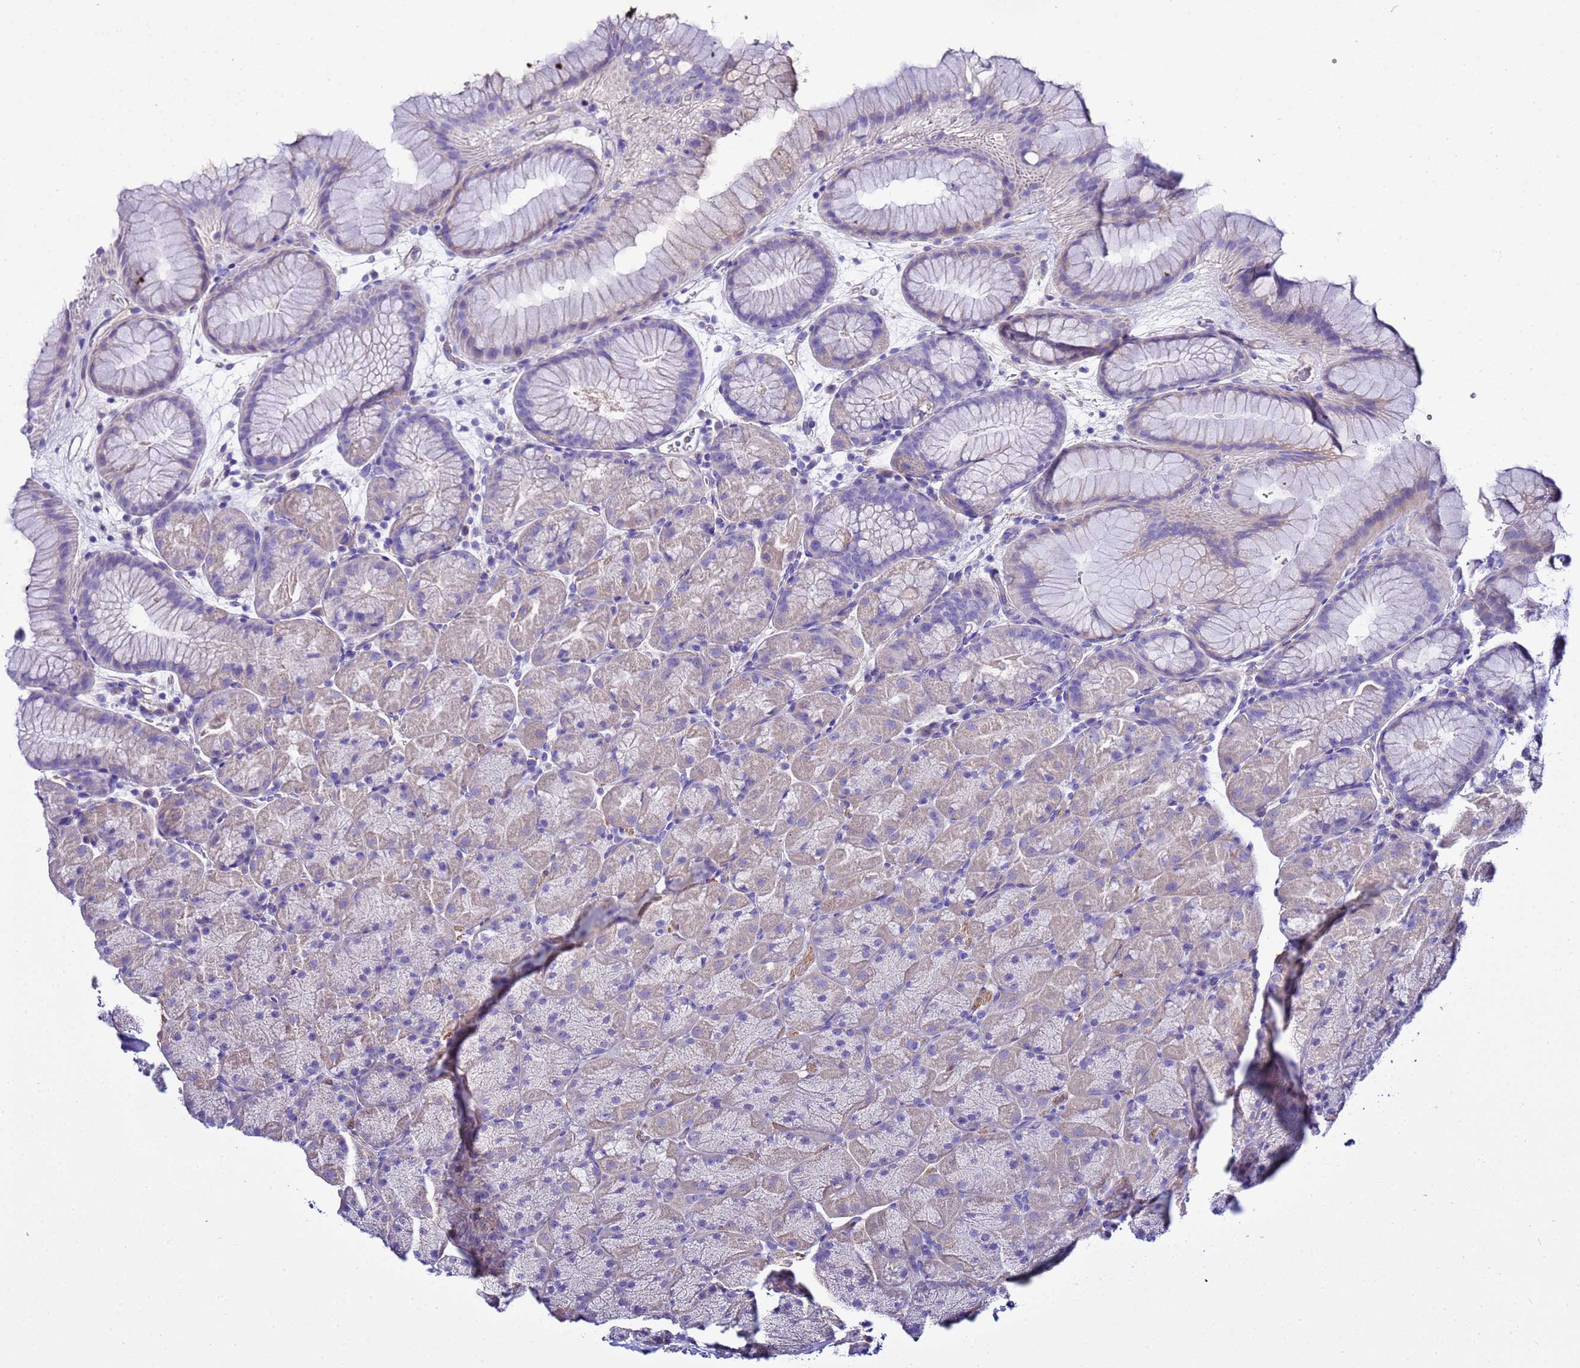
{"staining": {"intensity": "weak", "quantity": "<25%", "location": "cytoplasmic/membranous"}, "tissue": "stomach", "cell_type": "Glandular cells", "image_type": "normal", "snomed": [{"axis": "morphology", "description": "Normal tissue, NOS"}, {"axis": "topography", "description": "Stomach, upper"}, {"axis": "topography", "description": "Stomach, lower"}], "caption": "This is a micrograph of immunohistochemistry staining of normal stomach, which shows no positivity in glandular cells. The staining was performed using DAB to visualize the protein expression in brown, while the nuclei were stained in blue with hematoxylin (Magnification: 20x).", "gene": "USP18", "patient": {"sex": "male", "age": 67}}